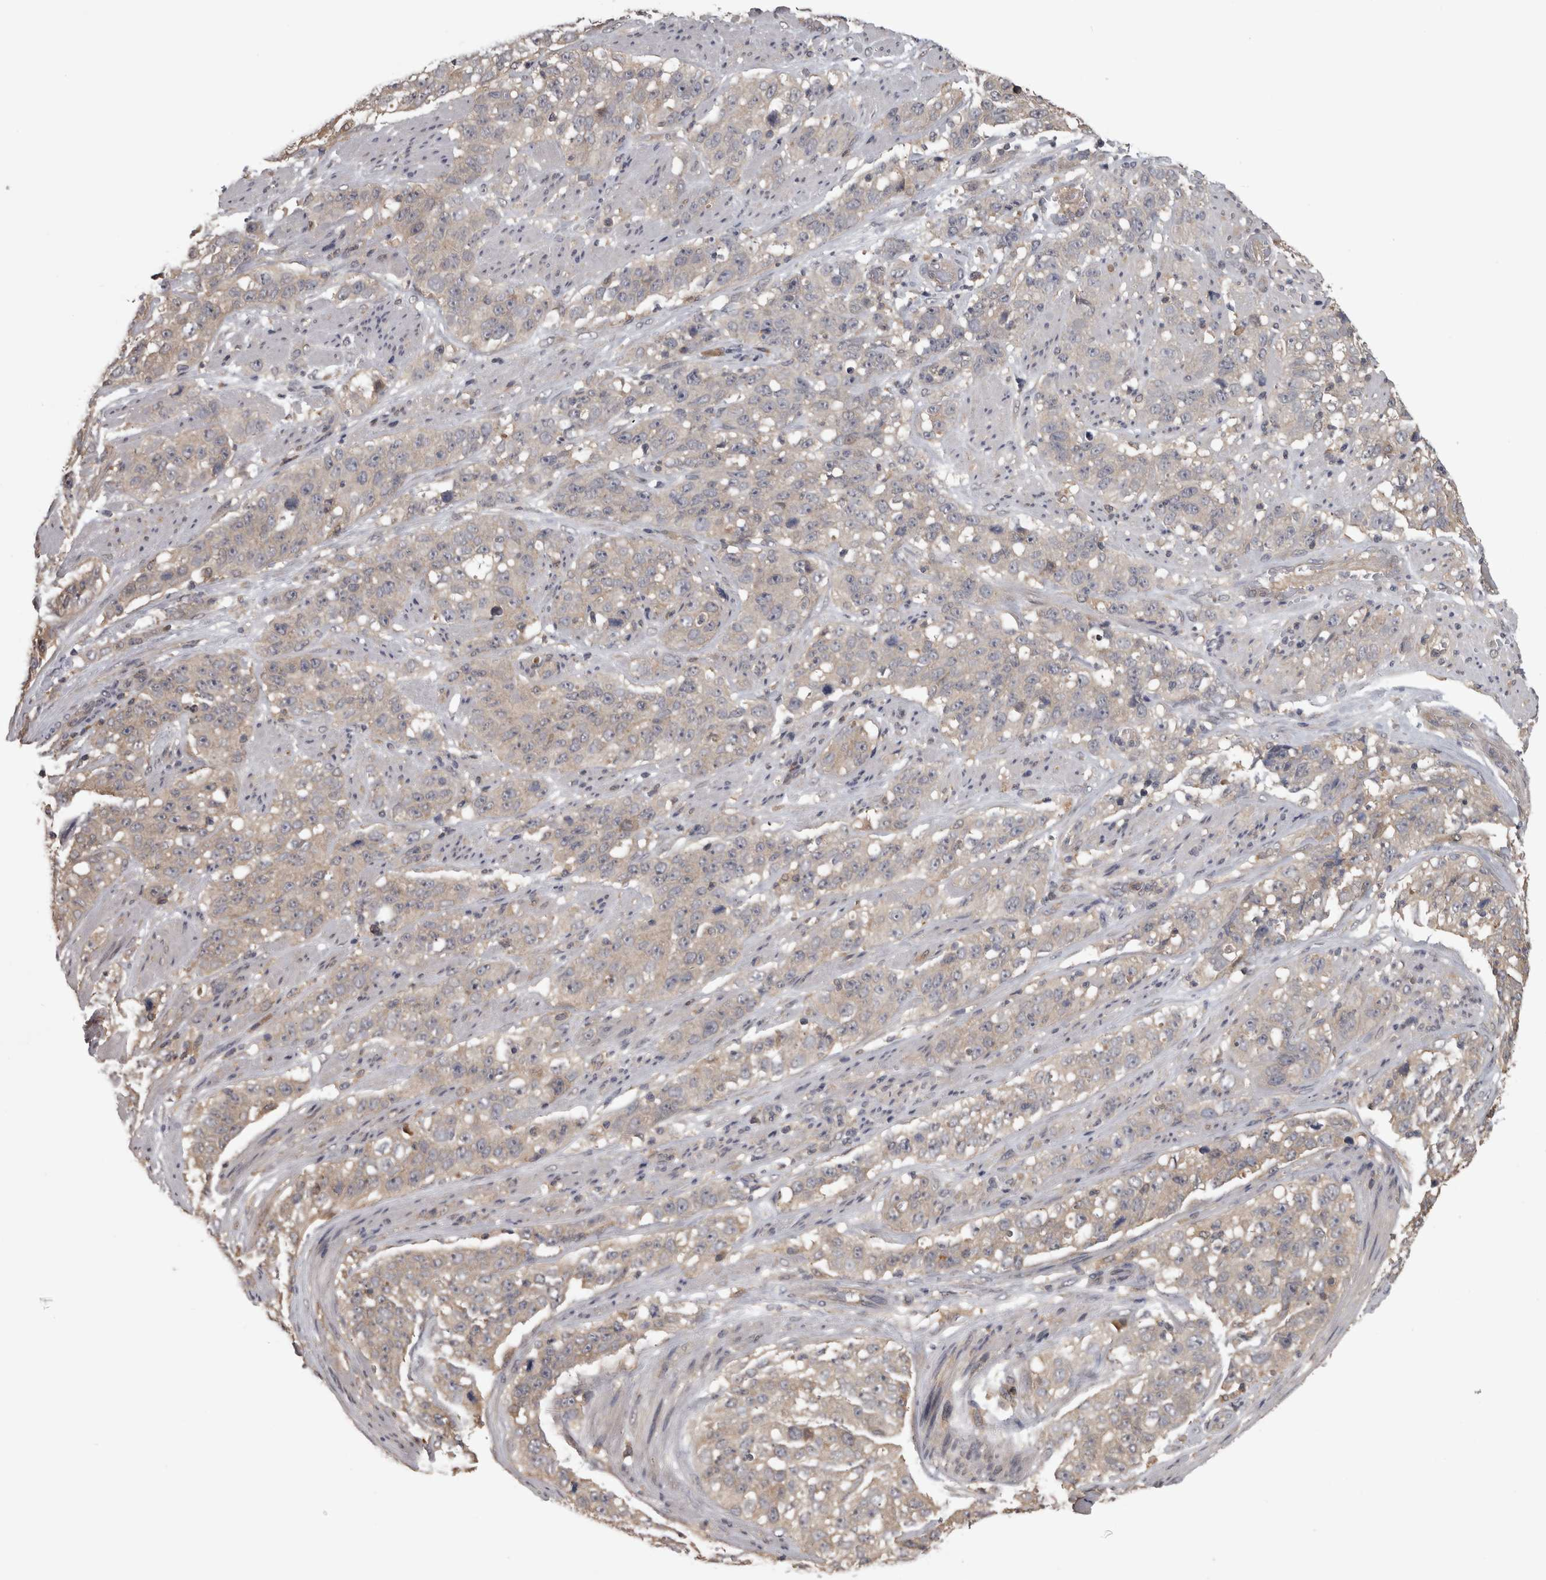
{"staining": {"intensity": "weak", "quantity": "<25%", "location": "cytoplasmic/membranous"}, "tissue": "stomach cancer", "cell_type": "Tumor cells", "image_type": "cancer", "snomed": [{"axis": "morphology", "description": "Adenocarcinoma, NOS"}, {"axis": "topography", "description": "Stomach"}], "caption": "Tumor cells are negative for protein expression in human adenocarcinoma (stomach).", "gene": "APRT", "patient": {"sex": "male", "age": 48}}